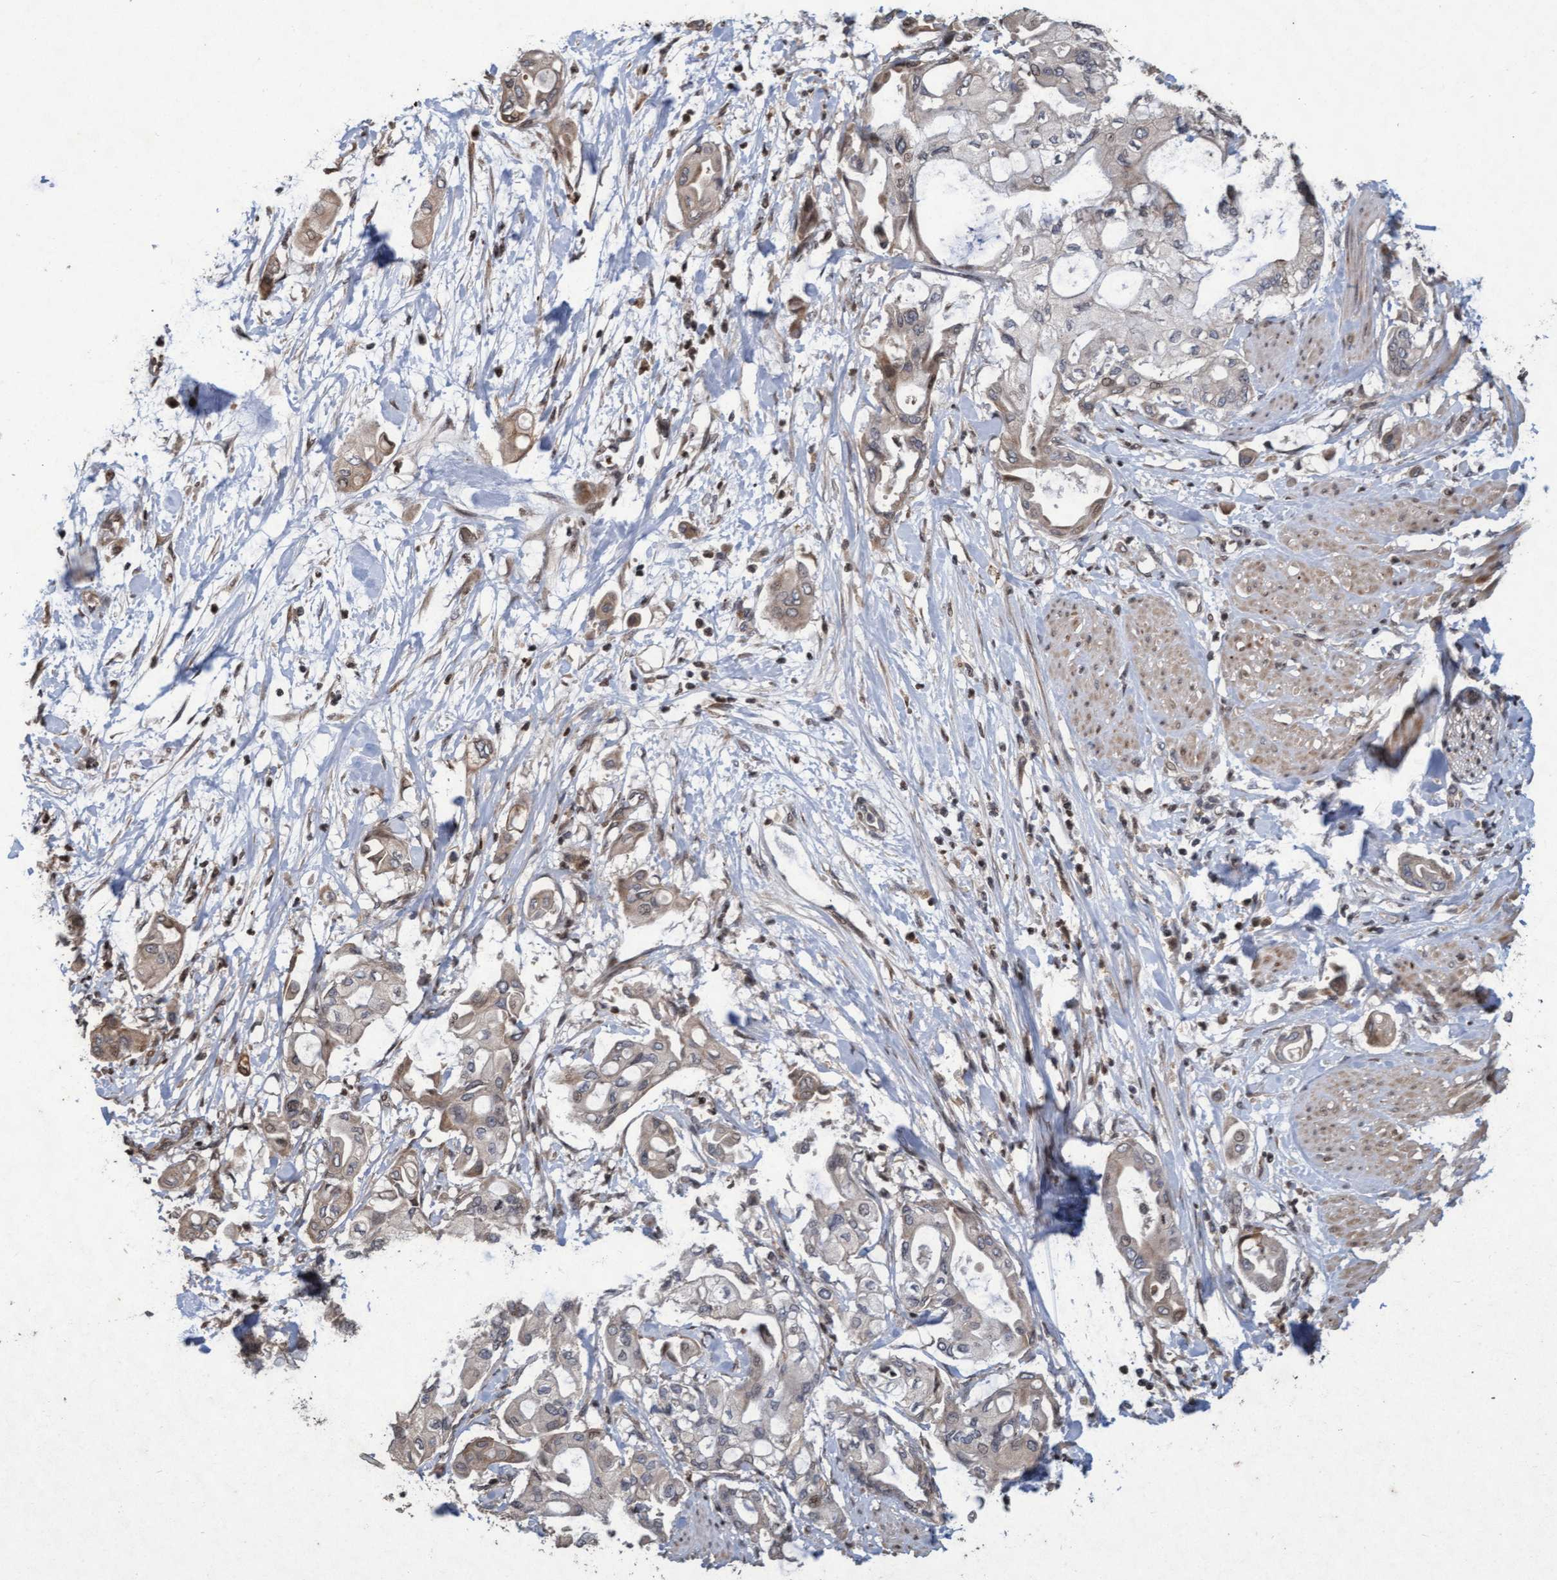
{"staining": {"intensity": "weak", "quantity": ">75%", "location": "cytoplasmic/membranous"}, "tissue": "pancreatic cancer", "cell_type": "Tumor cells", "image_type": "cancer", "snomed": [{"axis": "morphology", "description": "Adenocarcinoma, NOS"}, {"axis": "morphology", "description": "Adenocarcinoma, metastatic, NOS"}, {"axis": "topography", "description": "Lymph node"}, {"axis": "topography", "description": "Pancreas"}, {"axis": "topography", "description": "Duodenum"}], "caption": "Approximately >75% of tumor cells in pancreatic cancer (metastatic adenocarcinoma) demonstrate weak cytoplasmic/membranous protein expression as visualized by brown immunohistochemical staining.", "gene": "KCNC2", "patient": {"sex": "female", "age": 64}}